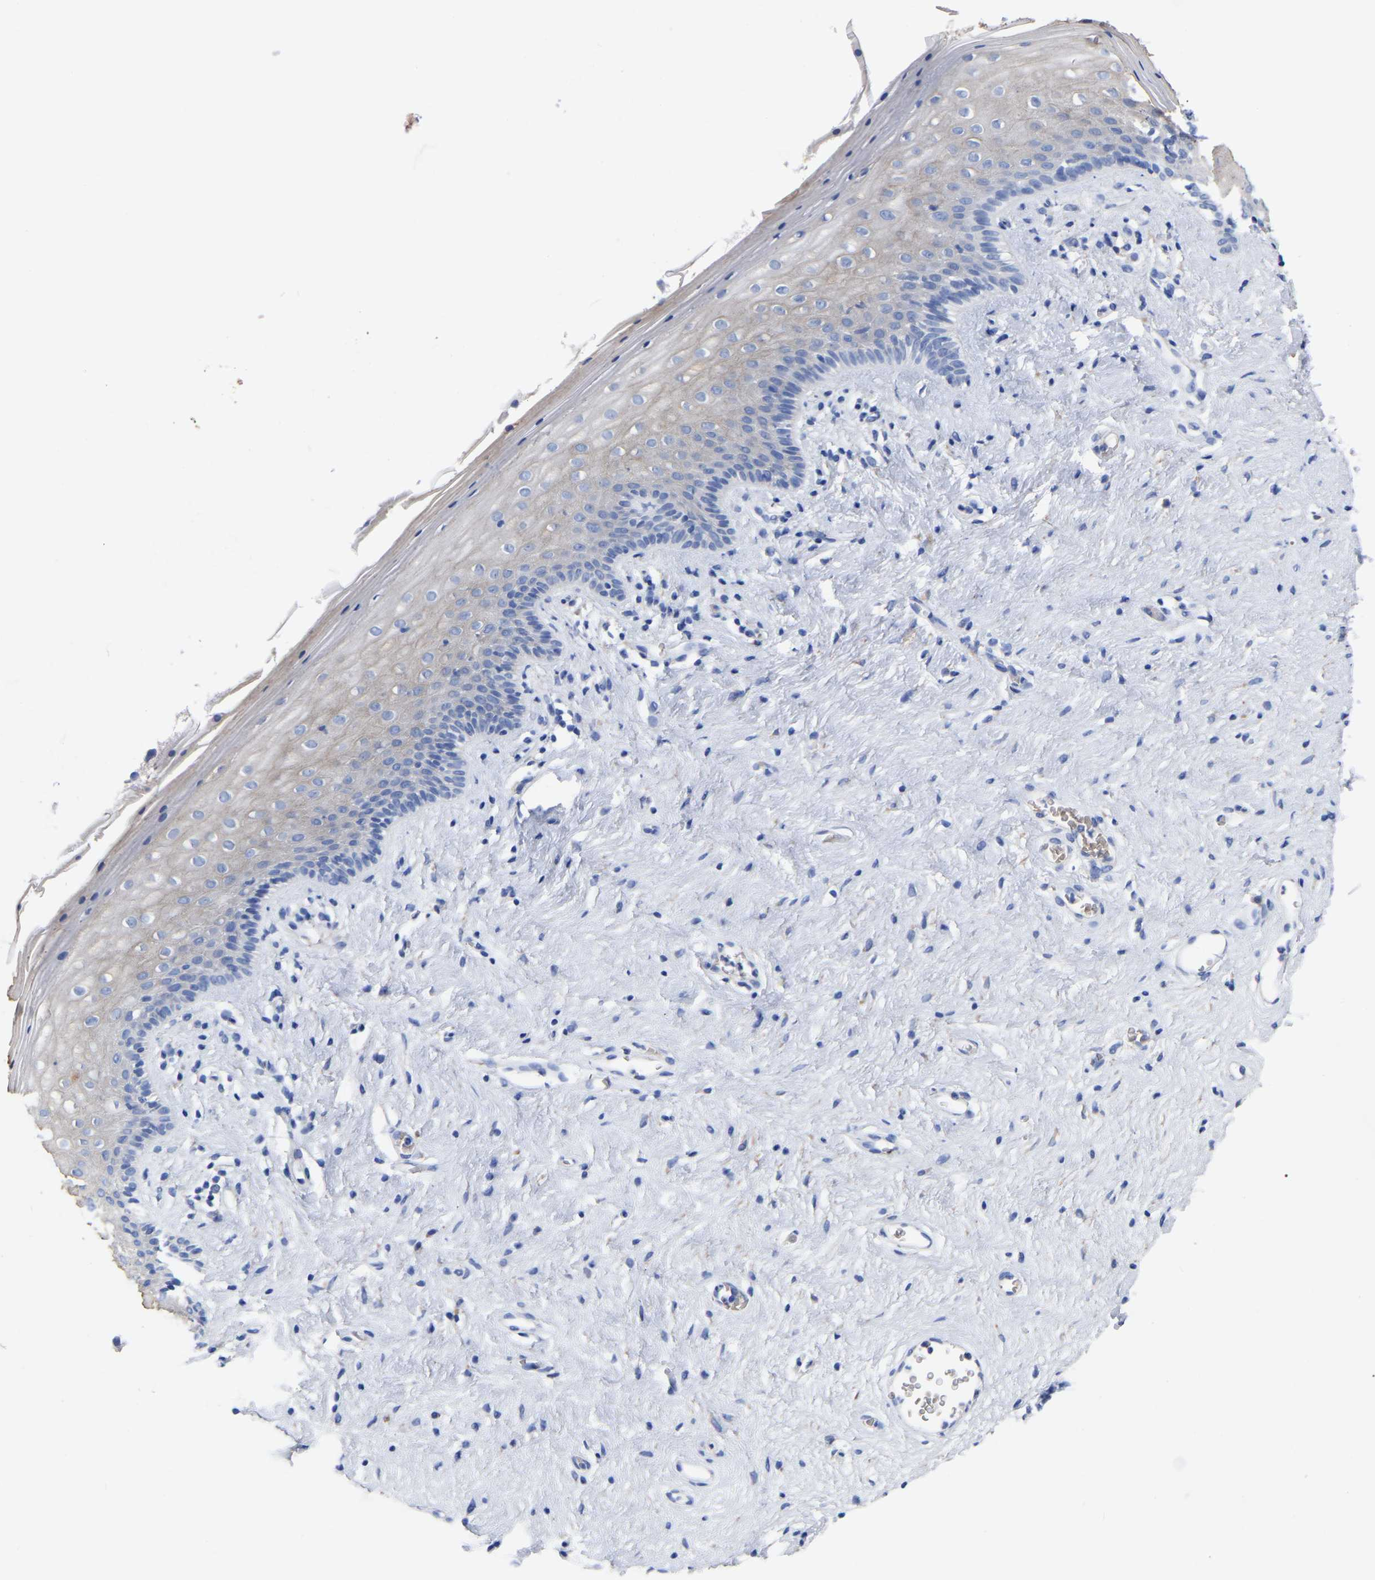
{"staining": {"intensity": "weak", "quantity": "<25%", "location": "cytoplasmic/membranous"}, "tissue": "vagina", "cell_type": "Squamous epithelial cells", "image_type": "normal", "snomed": [{"axis": "morphology", "description": "Normal tissue, NOS"}, {"axis": "topography", "description": "Vagina"}], "caption": "Vagina stained for a protein using immunohistochemistry (IHC) shows no staining squamous epithelial cells.", "gene": "GDF3", "patient": {"sex": "female", "age": 44}}